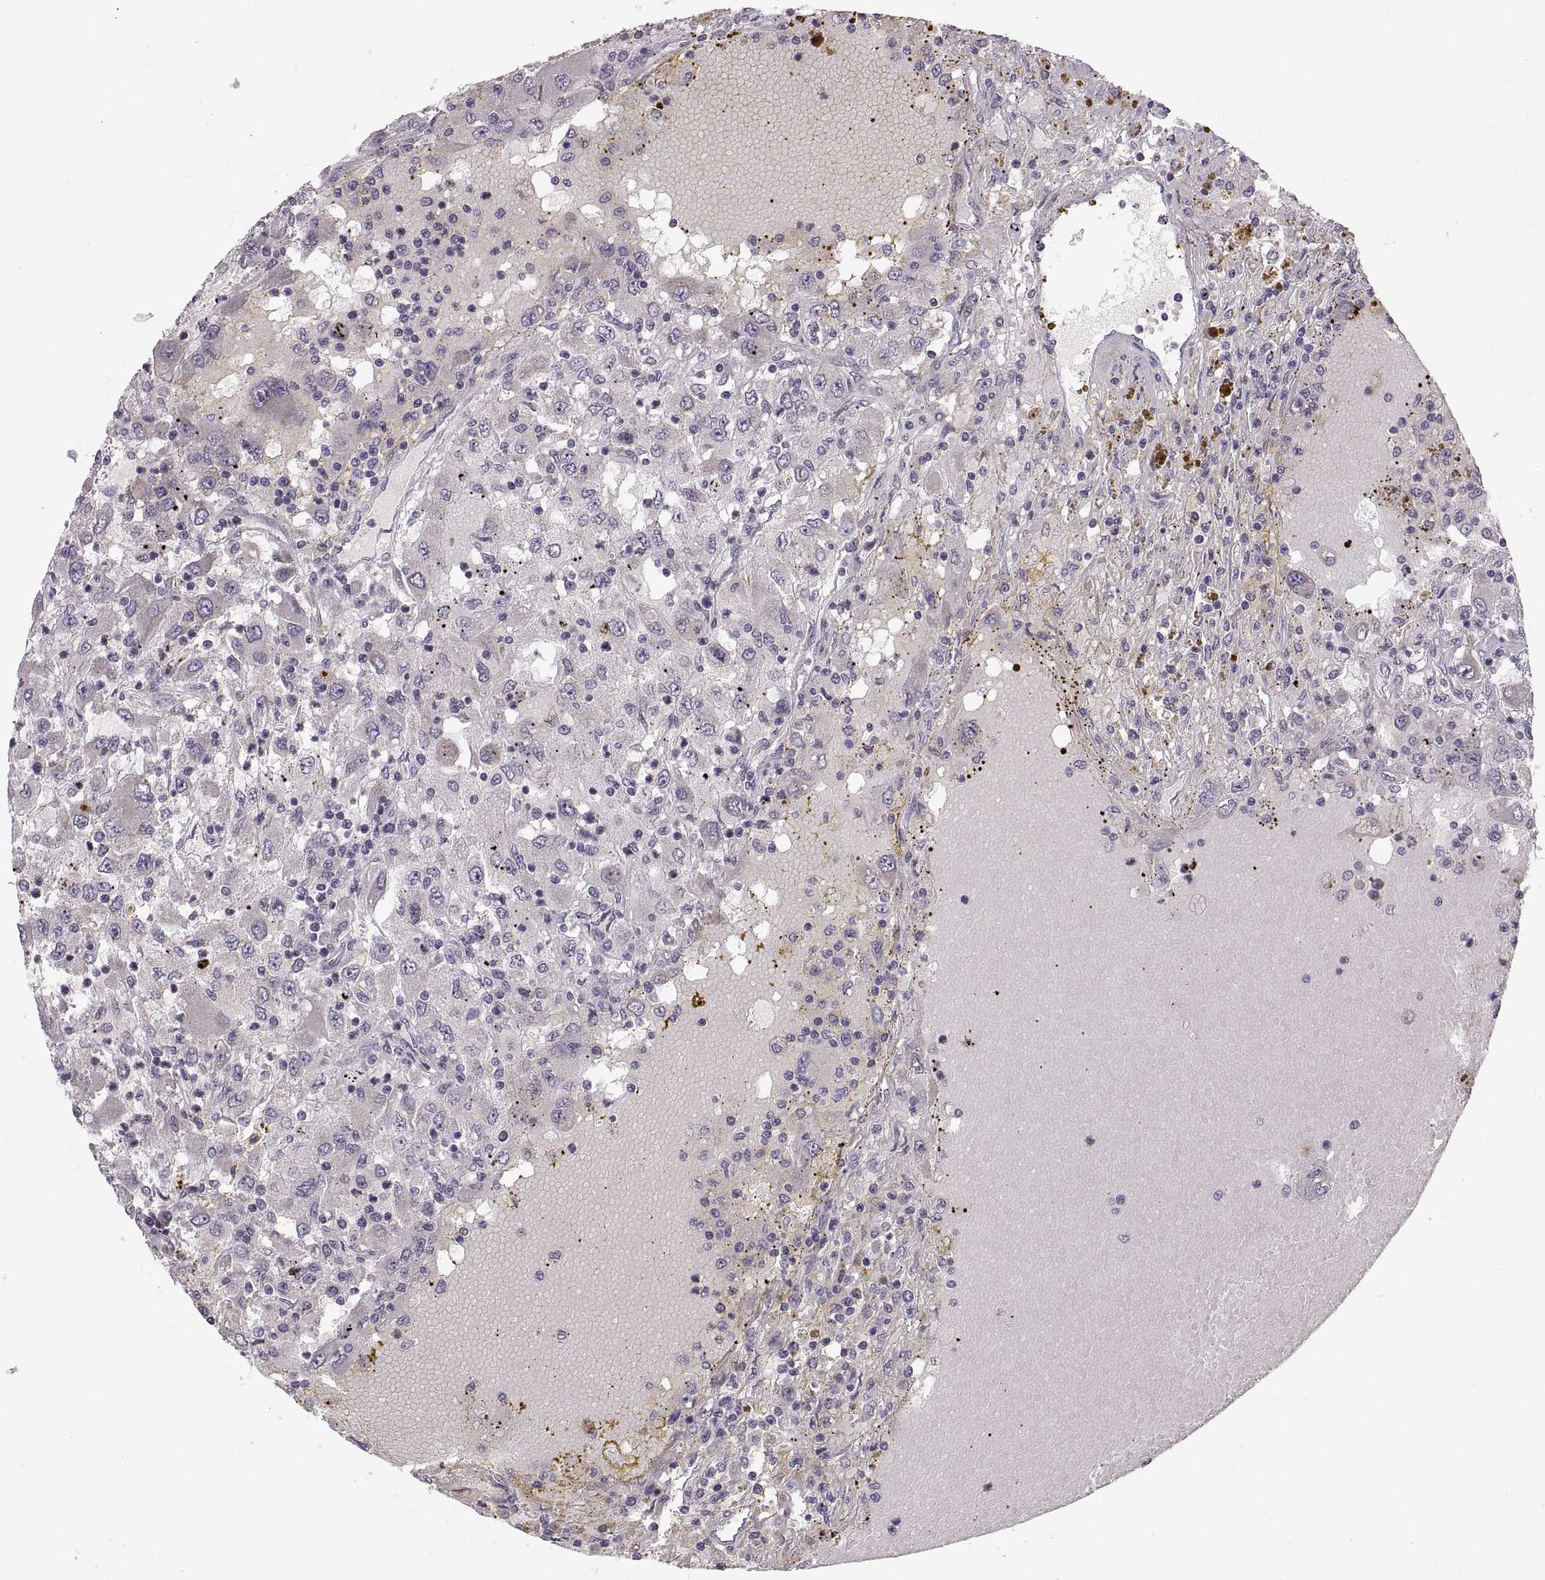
{"staining": {"intensity": "weak", "quantity": "25%-75%", "location": "cytoplasmic/membranous"}, "tissue": "renal cancer", "cell_type": "Tumor cells", "image_type": "cancer", "snomed": [{"axis": "morphology", "description": "Adenocarcinoma, NOS"}, {"axis": "topography", "description": "Kidney"}], "caption": "Immunohistochemistry of renal cancer reveals low levels of weak cytoplasmic/membranous staining in approximately 25%-75% of tumor cells.", "gene": "ADH6", "patient": {"sex": "female", "age": 67}}